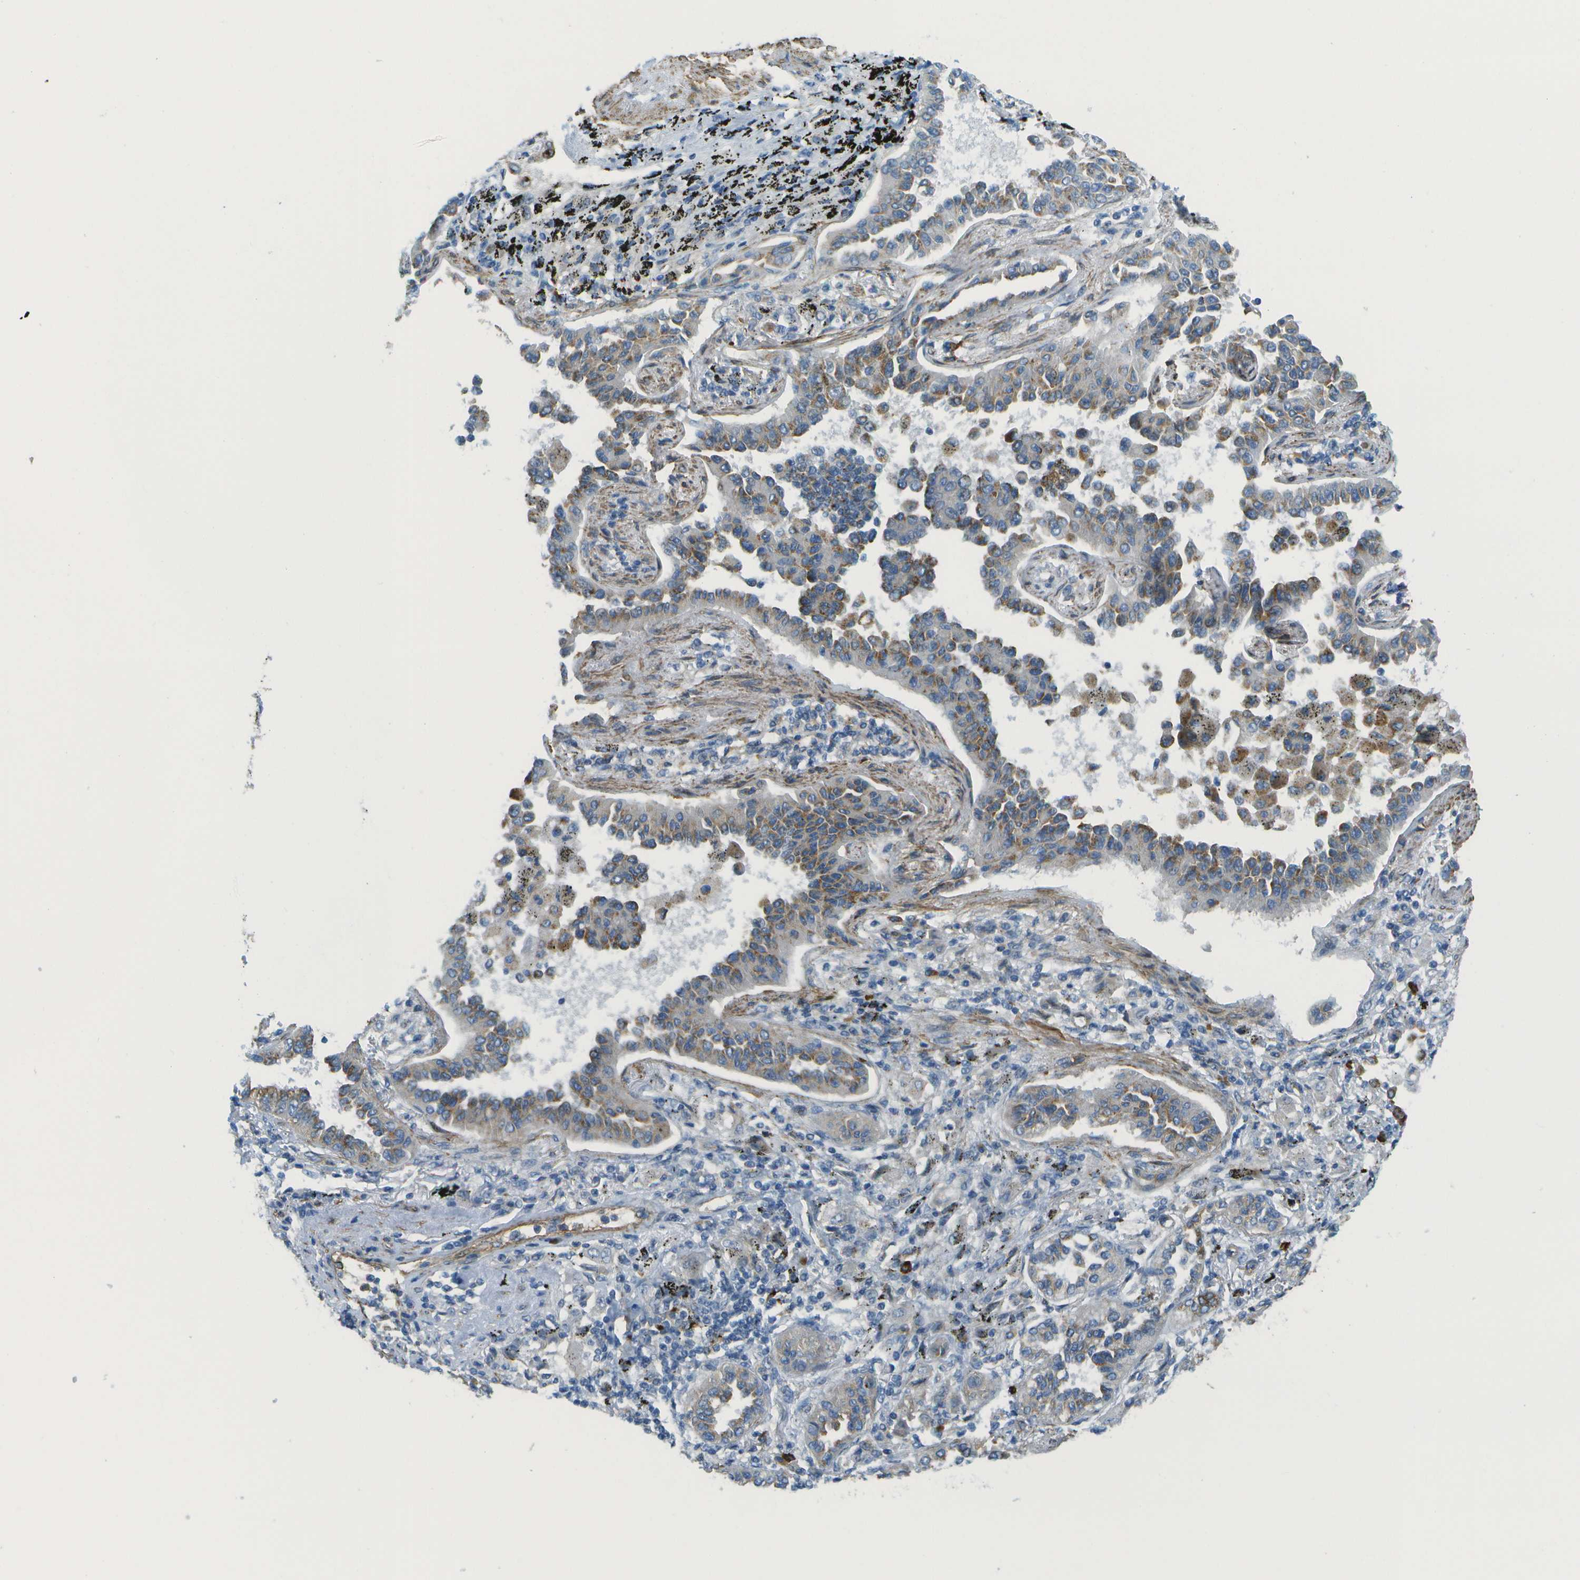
{"staining": {"intensity": "moderate", "quantity": "25%-75%", "location": "cytoplasmic/membranous"}, "tissue": "lung cancer", "cell_type": "Tumor cells", "image_type": "cancer", "snomed": [{"axis": "morphology", "description": "Normal tissue, NOS"}, {"axis": "morphology", "description": "Adenocarcinoma, NOS"}, {"axis": "topography", "description": "Lung"}], "caption": "Protein analysis of lung cancer (adenocarcinoma) tissue displays moderate cytoplasmic/membranous expression in approximately 25%-75% of tumor cells.", "gene": "MYH11", "patient": {"sex": "male", "age": 59}}